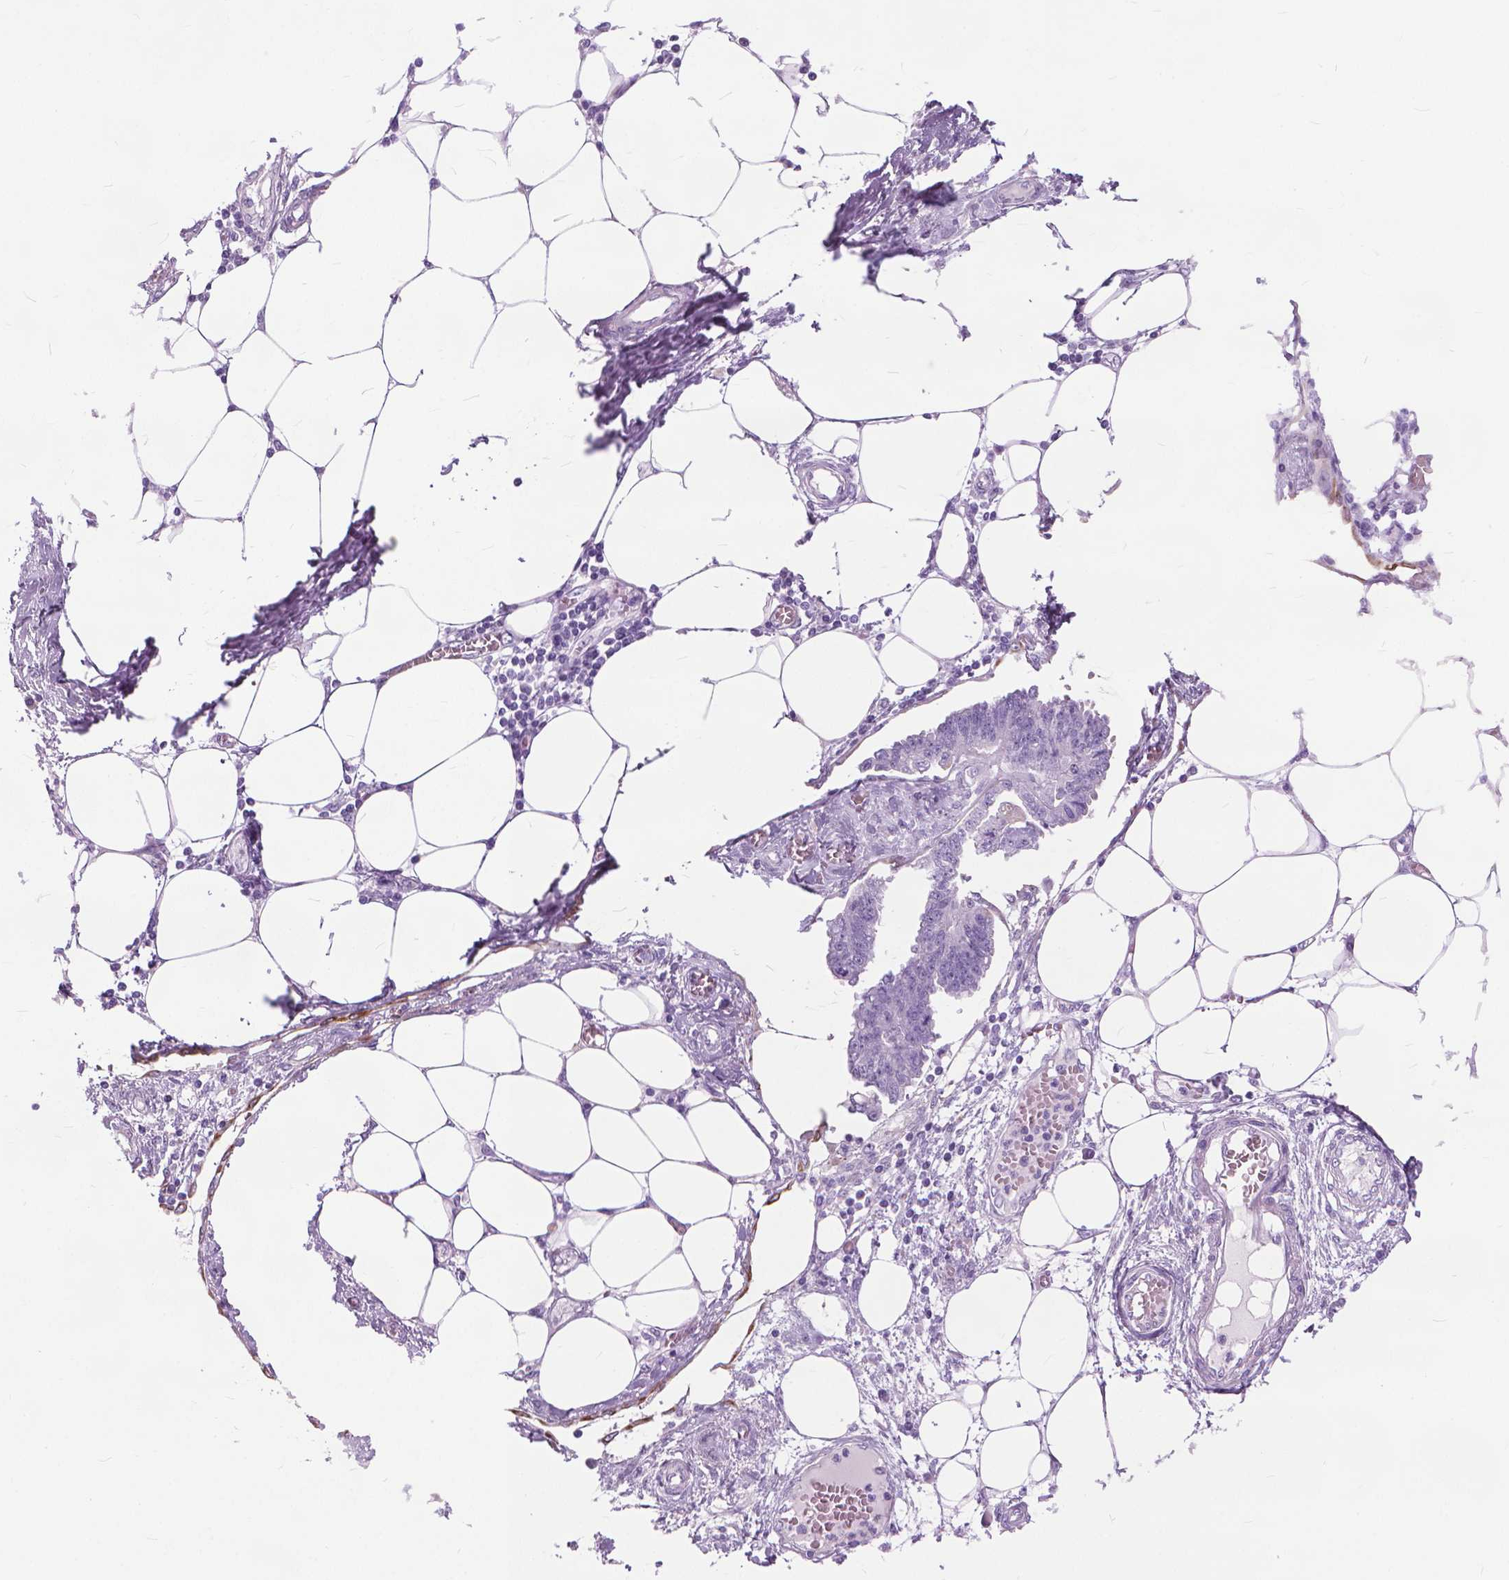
{"staining": {"intensity": "negative", "quantity": "none", "location": "none"}, "tissue": "endometrial cancer", "cell_type": "Tumor cells", "image_type": "cancer", "snomed": [{"axis": "morphology", "description": "Adenocarcinoma, NOS"}, {"axis": "morphology", "description": "Adenocarcinoma, metastatic, NOS"}, {"axis": "topography", "description": "Adipose tissue"}, {"axis": "topography", "description": "Endometrium"}], "caption": "This histopathology image is of metastatic adenocarcinoma (endometrial) stained with IHC to label a protein in brown with the nuclei are counter-stained blue. There is no staining in tumor cells. (Immunohistochemistry, brightfield microscopy, high magnification).", "gene": "HTR2B", "patient": {"sex": "female", "age": 67}}